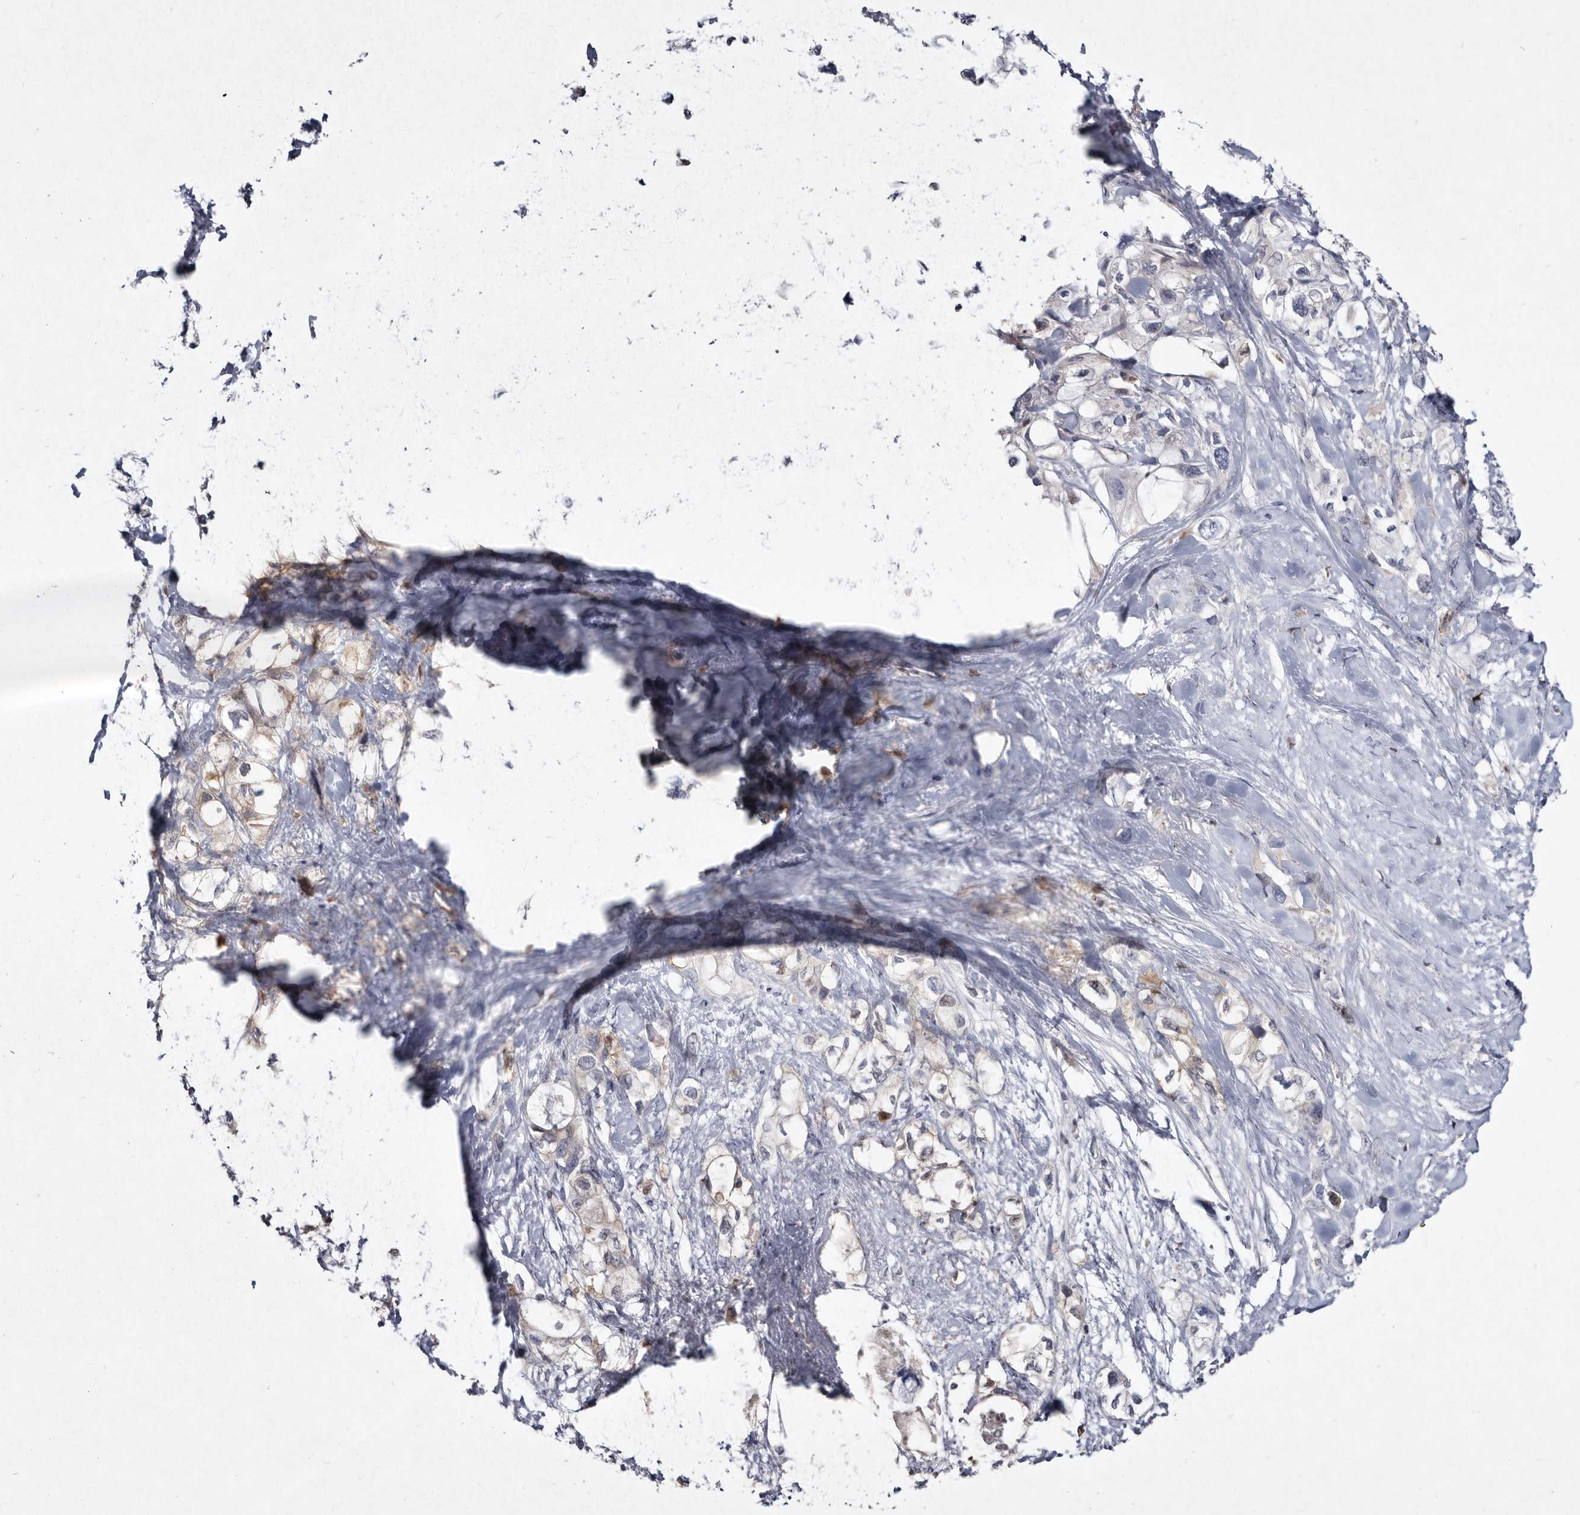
{"staining": {"intensity": "negative", "quantity": "none", "location": "none"}, "tissue": "pancreatic cancer", "cell_type": "Tumor cells", "image_type": "cancer", "snomed": [{"axis": "morphology", "description": "Adenocarcinoma, NOS"}, {"axis": "topography", "description": "Pancreas"}], "caption": "The immunohistochemistry (IHC) image has no significant expression in tumor cells of pancreatic cancer (adenocarcinoma) tissue.", "gene": "SERPINB8", "patient": {"sex": "female", "age": 56}}